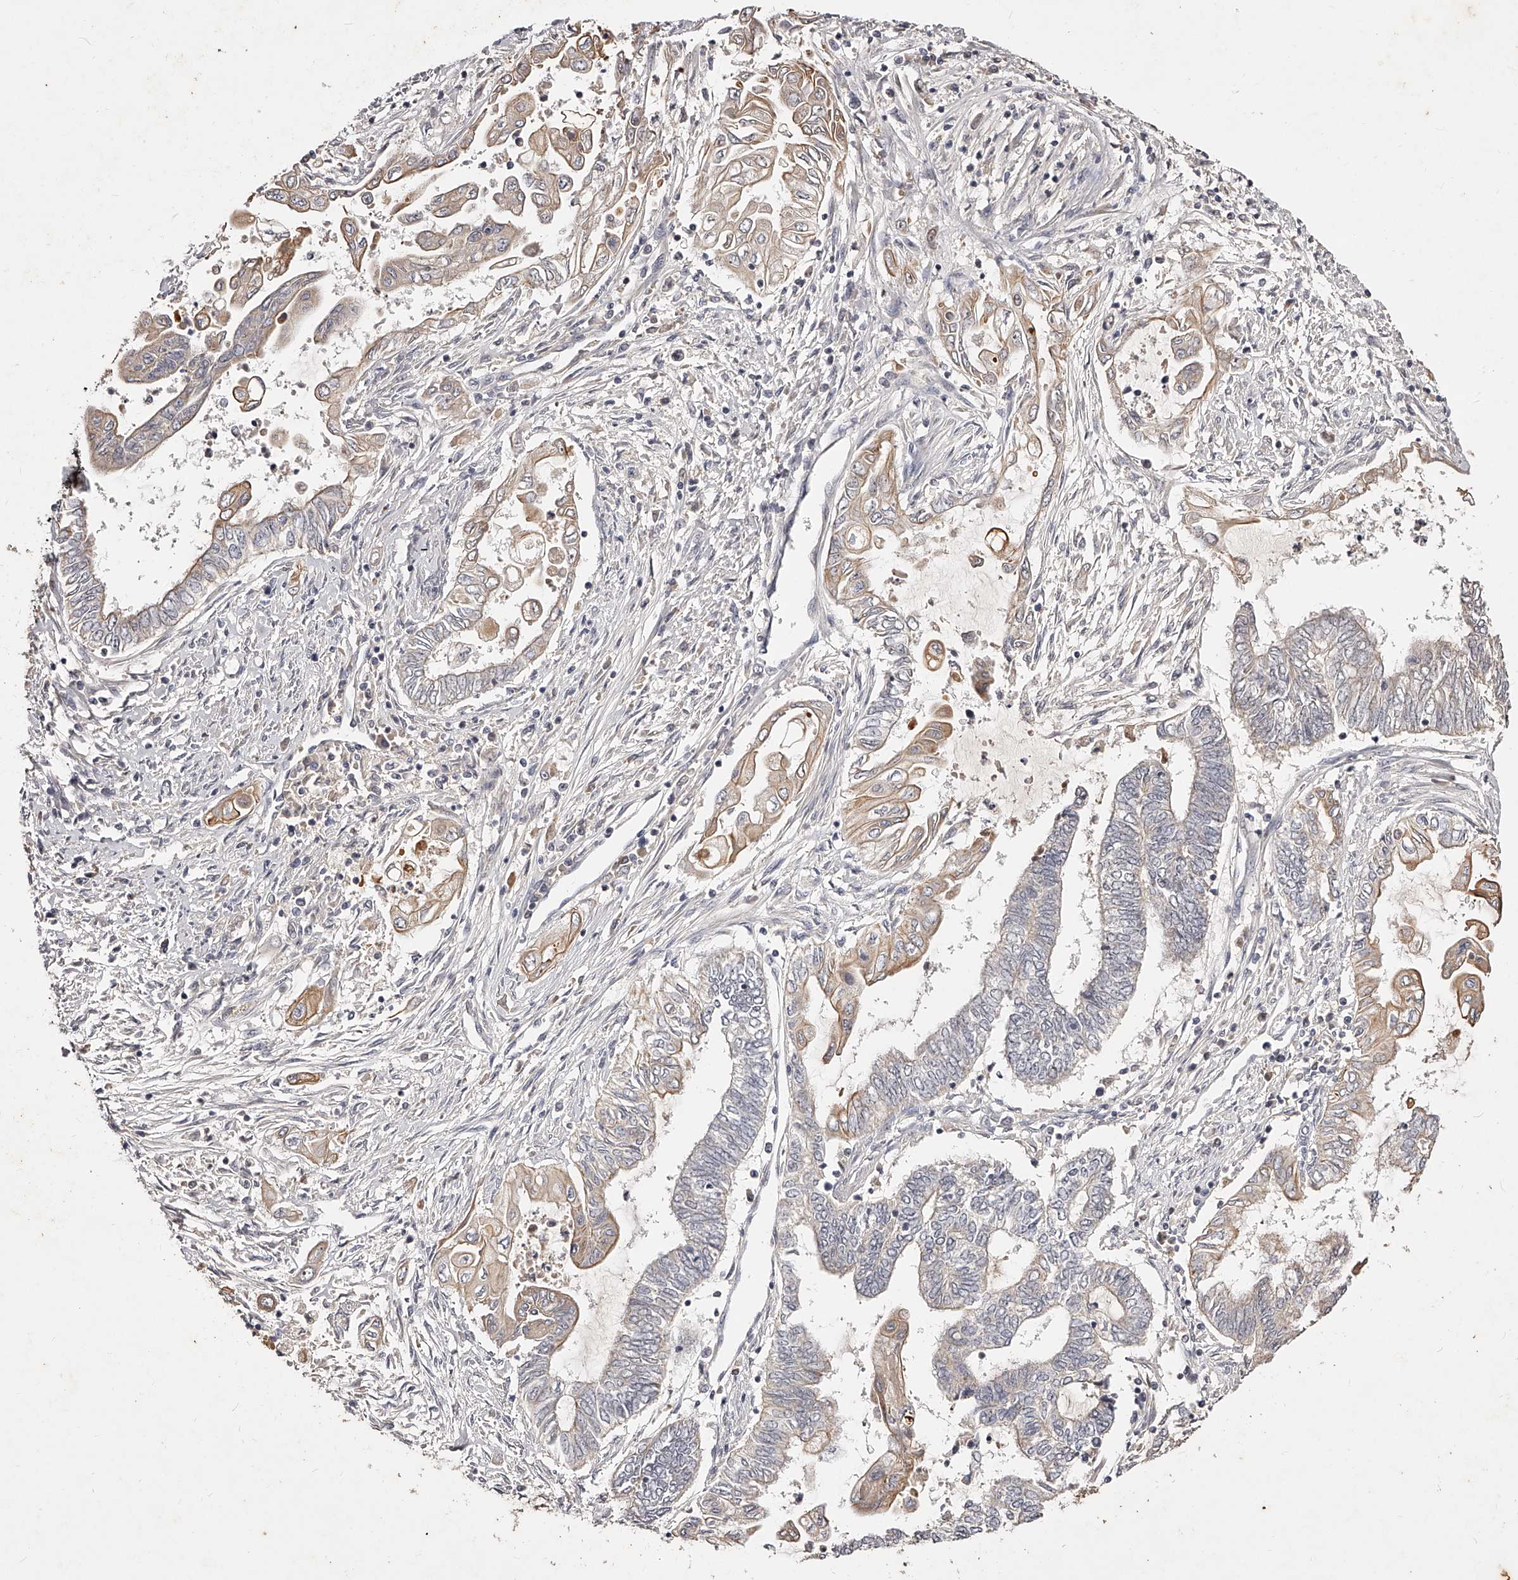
{"staining": {"intensity": "moderate", "quantity": "<25%", "location": "cytoplasmic/membranous"}, "tissue": "endometrial cancer", "cell_type": "Tumor cells", "image_type": "cancer", "snomed": [{"axis": "morphology", "description": "Adenocarcinoma, NOS"}, {"axis": "topography", "description": "Uterus"}, {"axis": "topography", "description": "Endometrium"}], "caption": "Immunohistochemical staining of endometrial cancer (adenocarcinoma) demonstrates low levels of moderate cytoplasmic/membranous protein expression in approximately <25% of tumor cells.", "gene": "PHACTR1", "patient": {"sex": "female", "age": 70}}